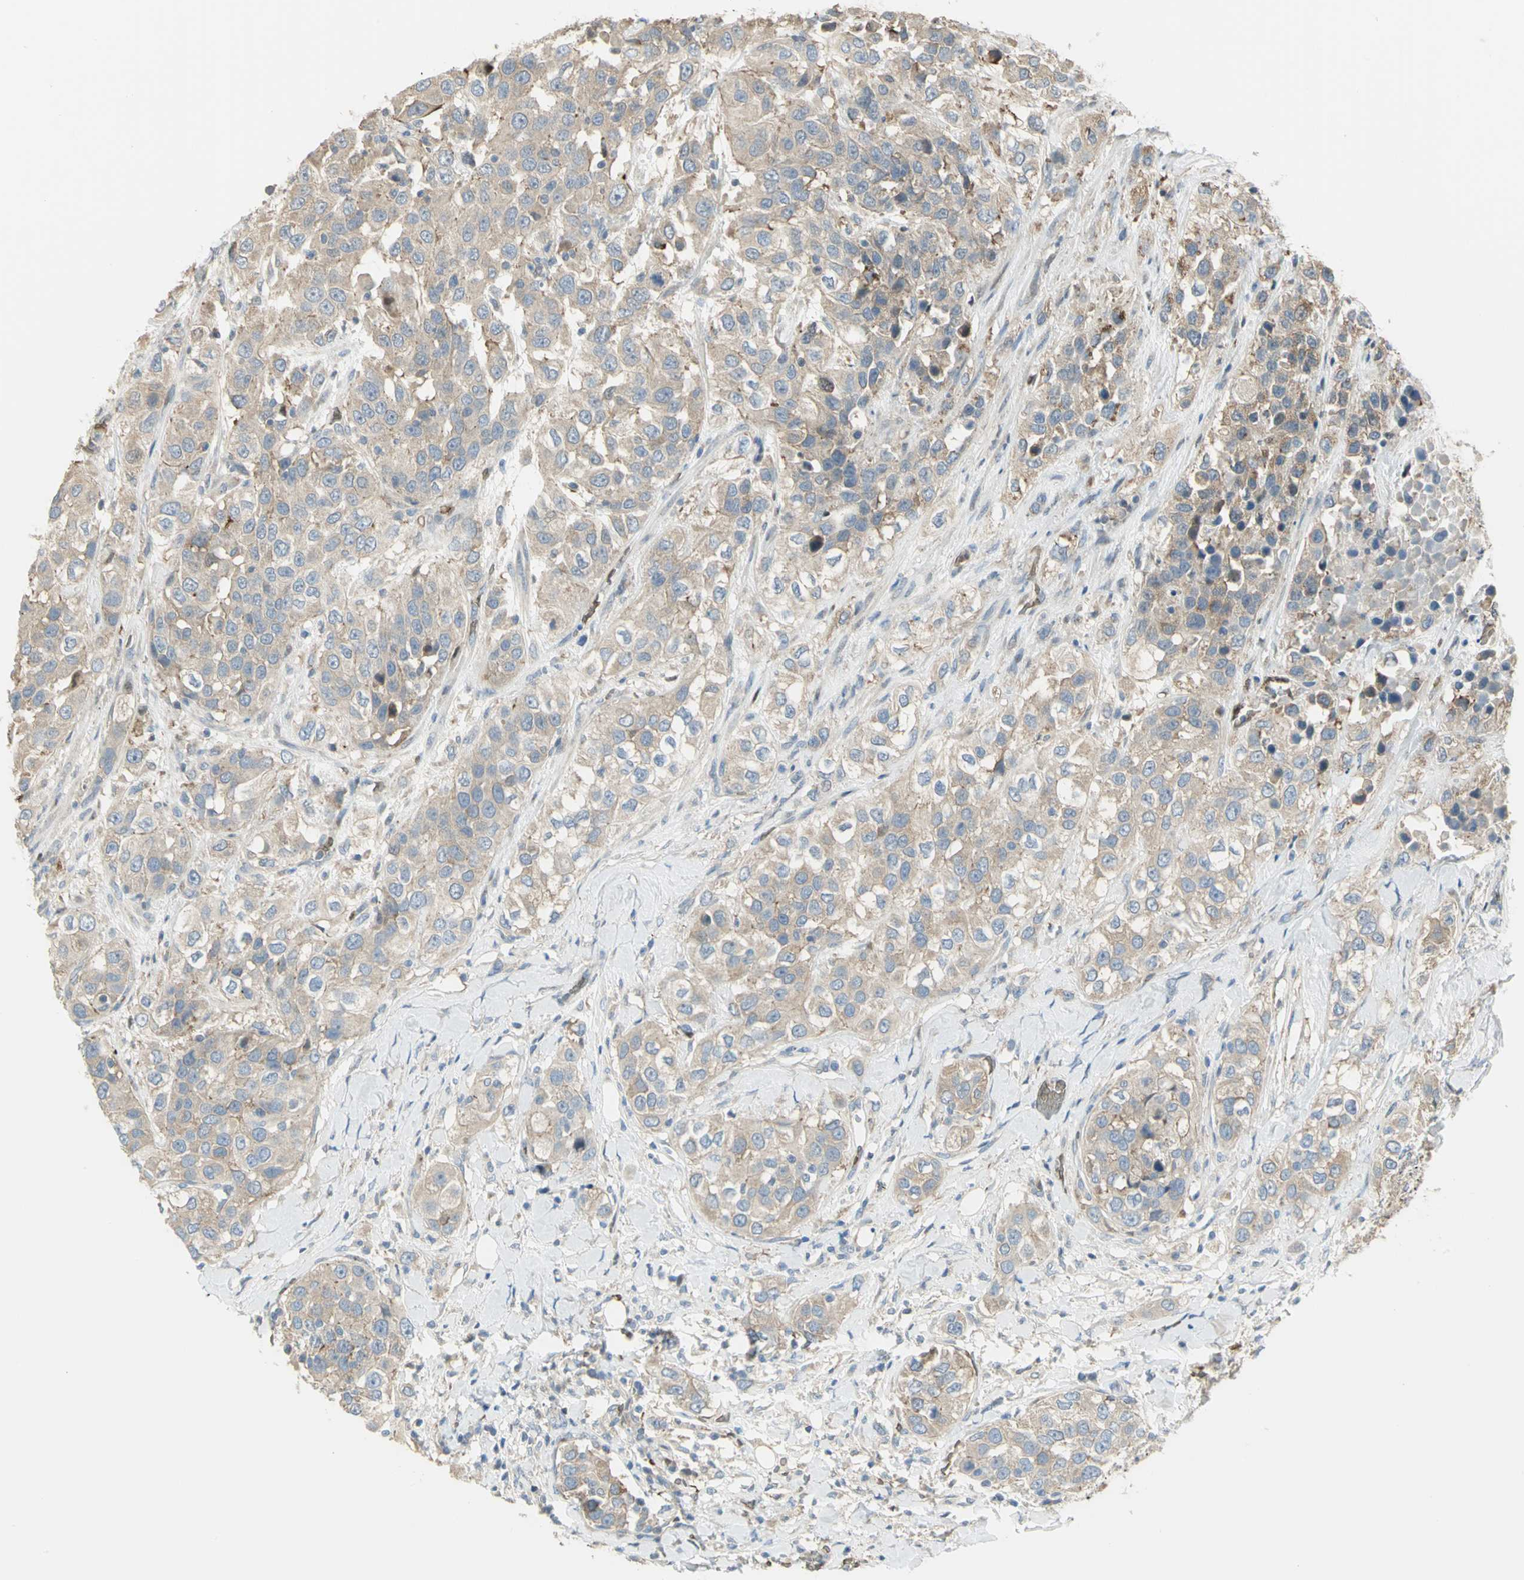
{"staining": {"intensity": "weak", "quantity": ">75%", "location": "cytoplasmic/membranous"}, "tissue": "urothelial cancer", "cell_type": "Tumor cells", "image_type": "cancer", "snomed": [{"axis": "morphology", "description": "Urothelial carcinoma, High grade"}, {"axis": "topography", "description": "Urinary bladder"}], "caption": "Immunohistochemistry (IHC) (DAB (3,3'-diaminobenzidine)) staining of human high-grade urothelial carcinoma displays weak cytoplasmic/membranous protein expression in about >75% of tumor cells.", "gene": "ANK1", "patient": {"sex": "female", "age": 80}}